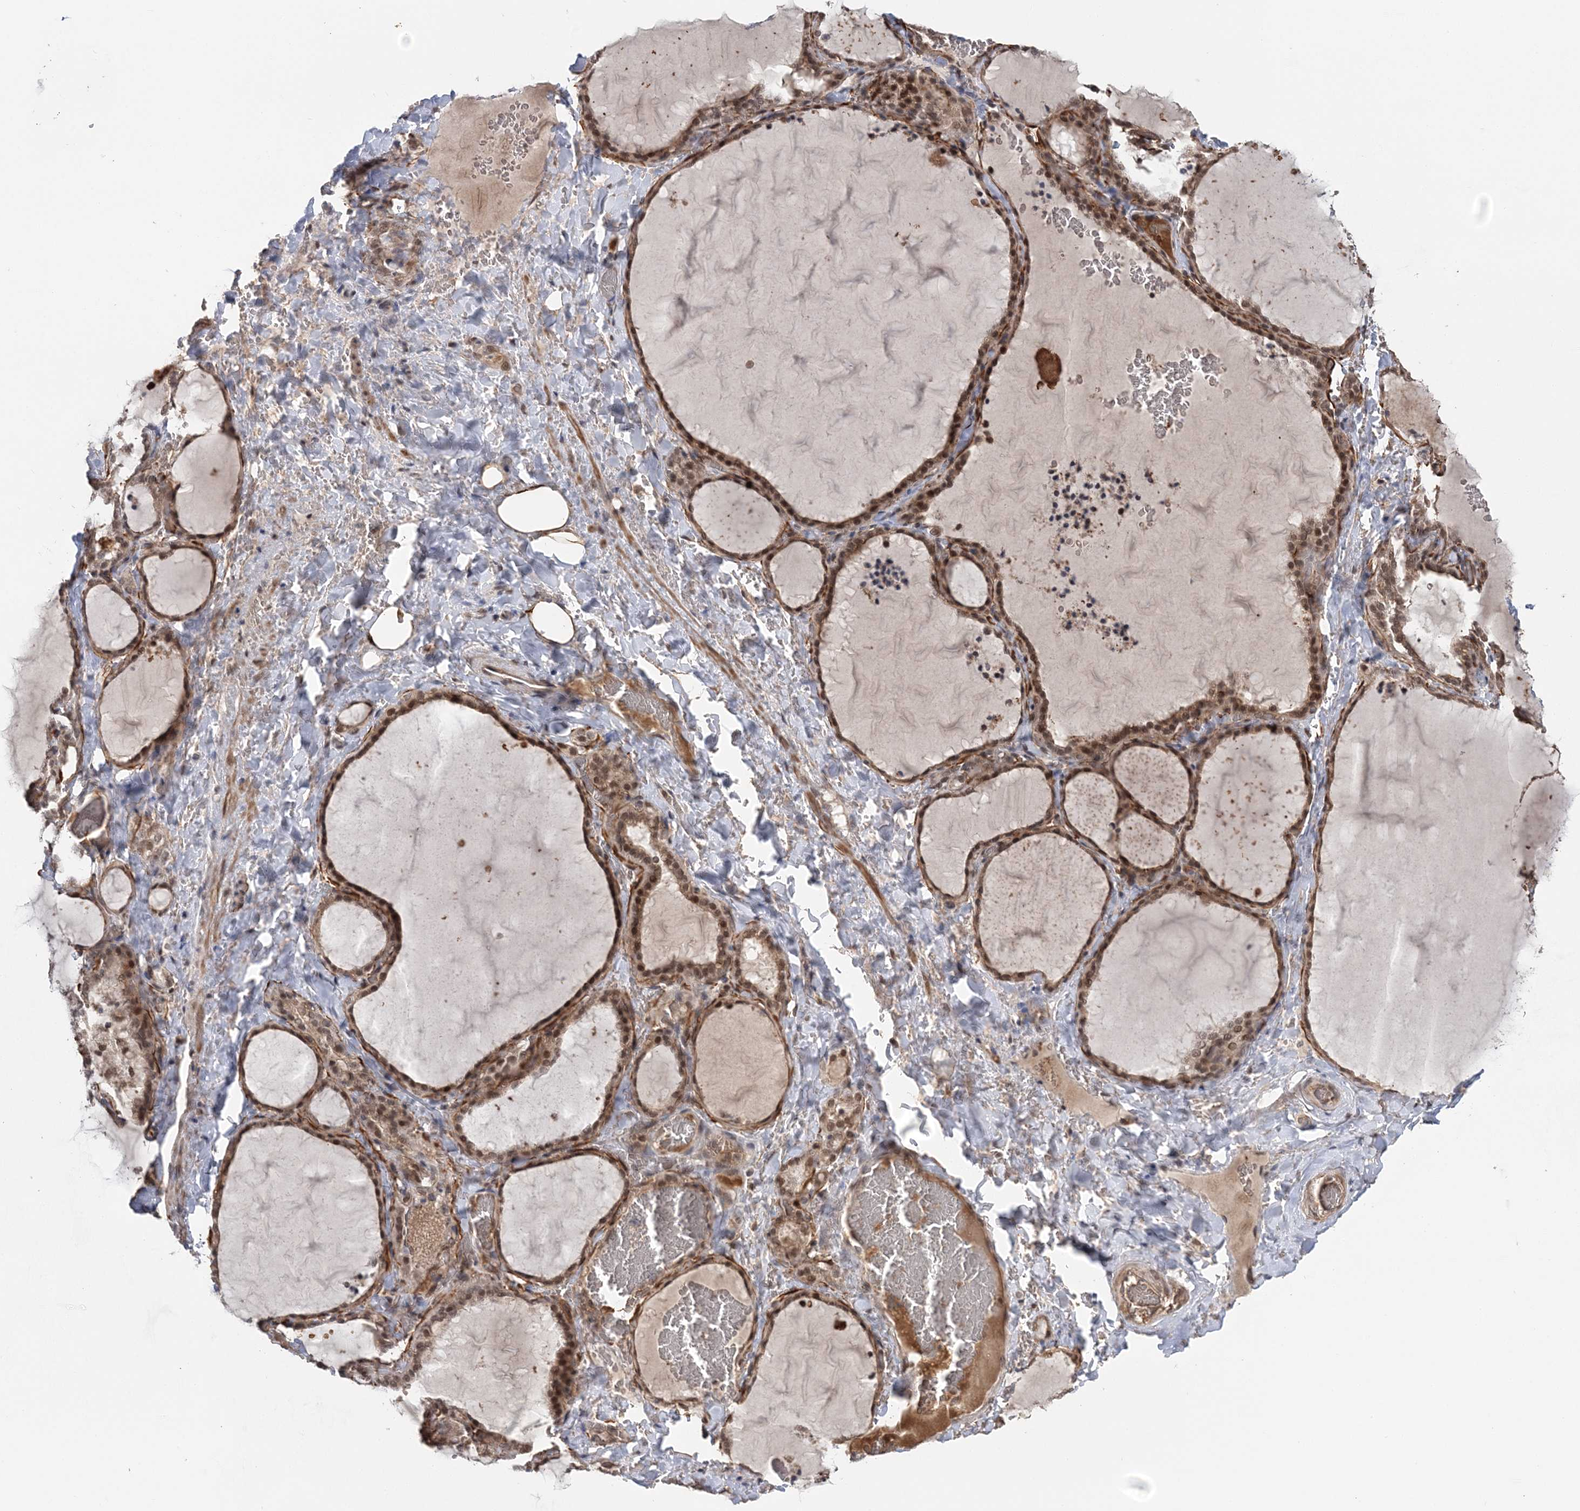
{"staining": {"intensity": "moderate", "quantity": ">75%", "location": "cytoplasmic/membranous,nuclear"}, "tissue": "thyroid gland", "cell_type": "Glandular cells", "image_type": "normal", "snomed": [{"axis": "morphology", "description": "Normal tissue, NOS"}, {"axis": "topography", "description": "Thyroid gland"}], "caption": "Glandular cells display medium levels of moderate cytoplasmic/membranous,nuclear positivity in about >75% of cells in normal human thyroid gland.", "gene": "TSHZ2", "patient": {"sex": "female", "age": 22}}